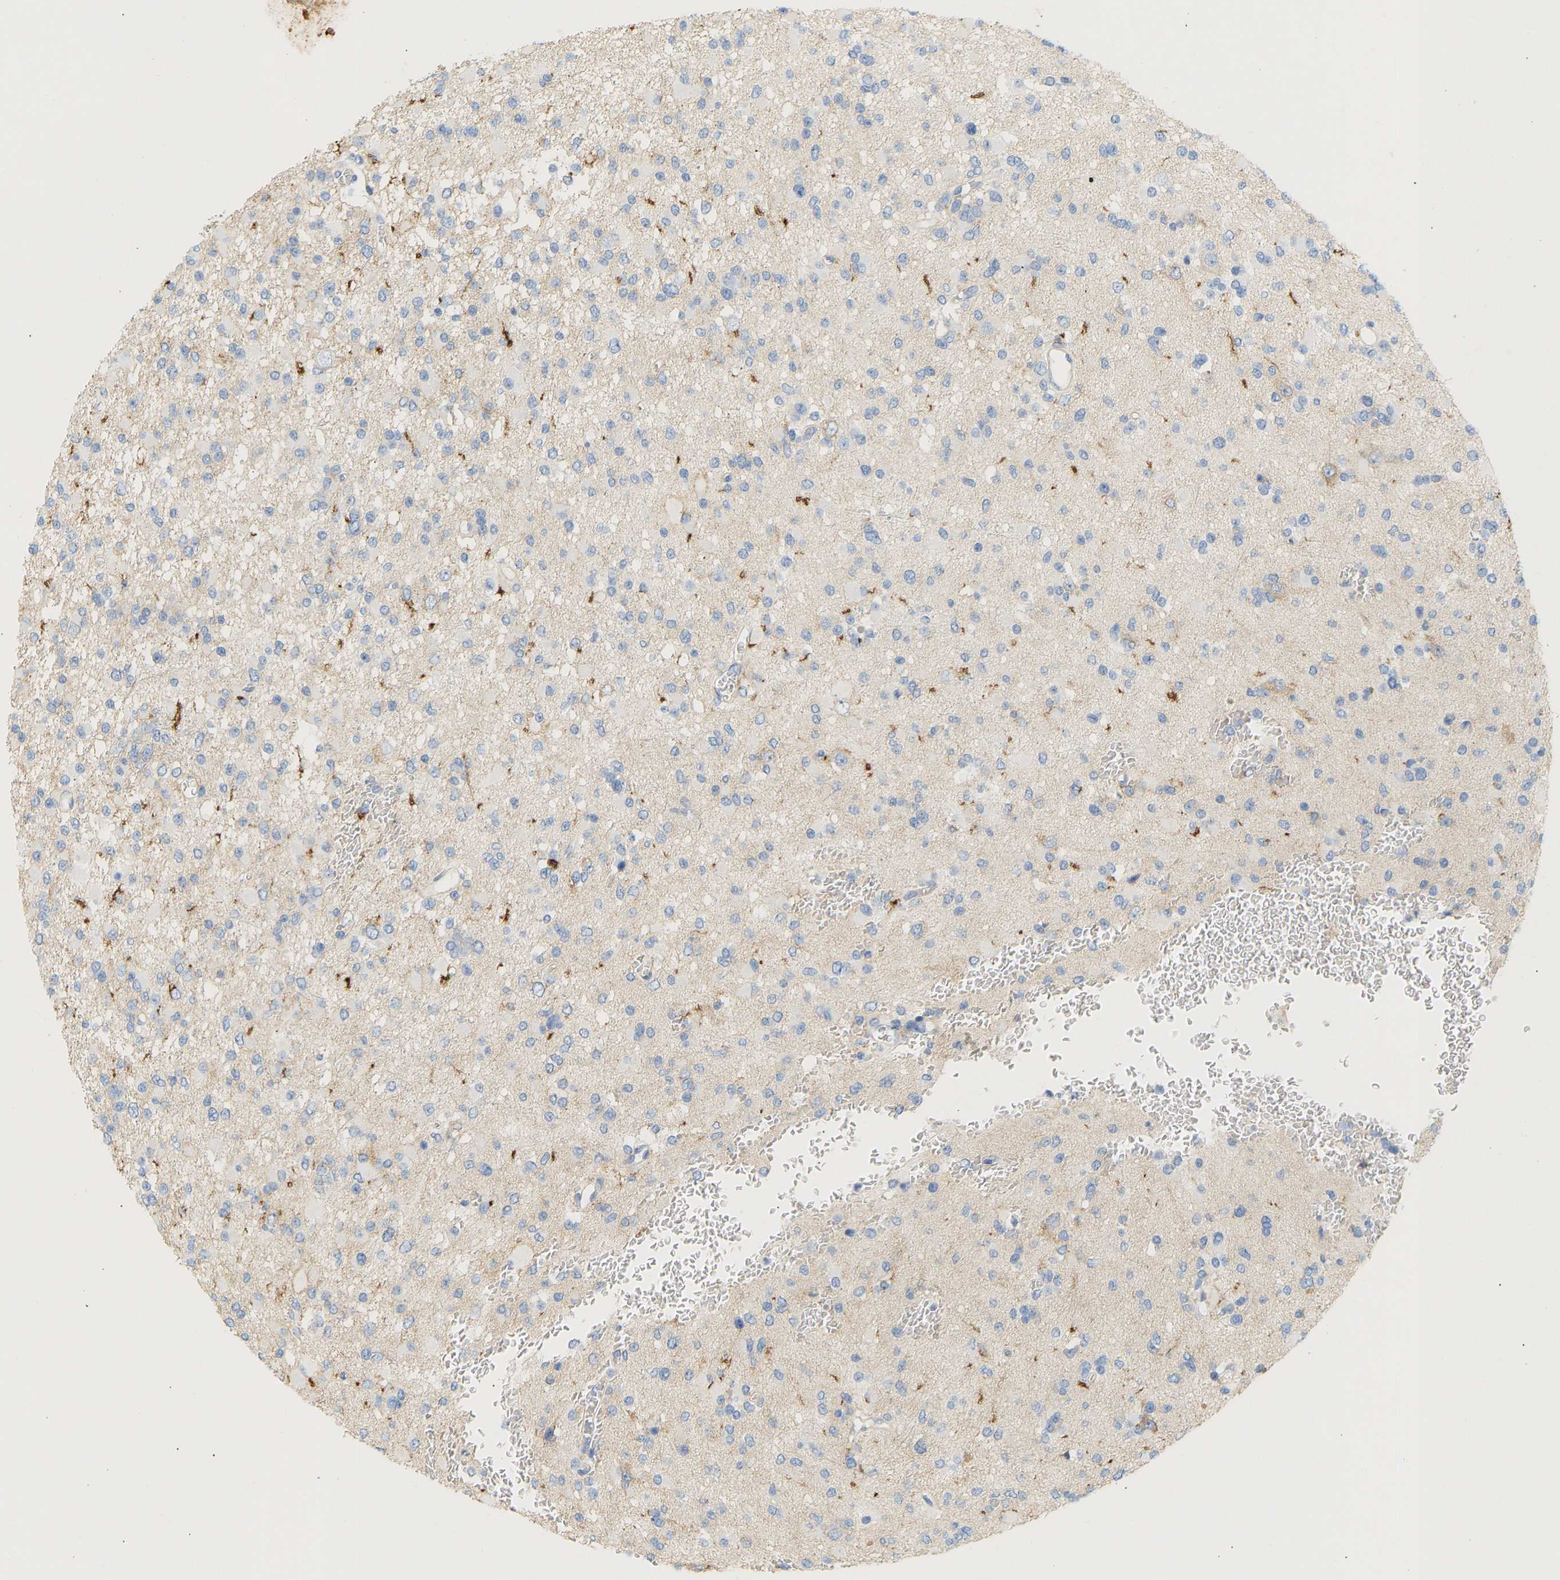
{"staining": {"intensity": "negative", "quantity": "none", "location": "none"}, "tissue": "glioma", "cell_type": "Tumor cells", "image_type": "cancer", "snomed": [{"axis": "morphology", "description": "Glioma, malignant, Low grade"}, {"axis": "topography", "description": "Brain"}], "caption": "Tumor cells show no significant protein expression in glioma. The staining was performed using DAB (3,3'-diaminobenzidine) to visualize the protein expression in brown, while the nuclei were stained in blue with hematoxylin (Magnification: 20x).", "gene": "BVES", "patient": {"sex": "female", "age": 22}}